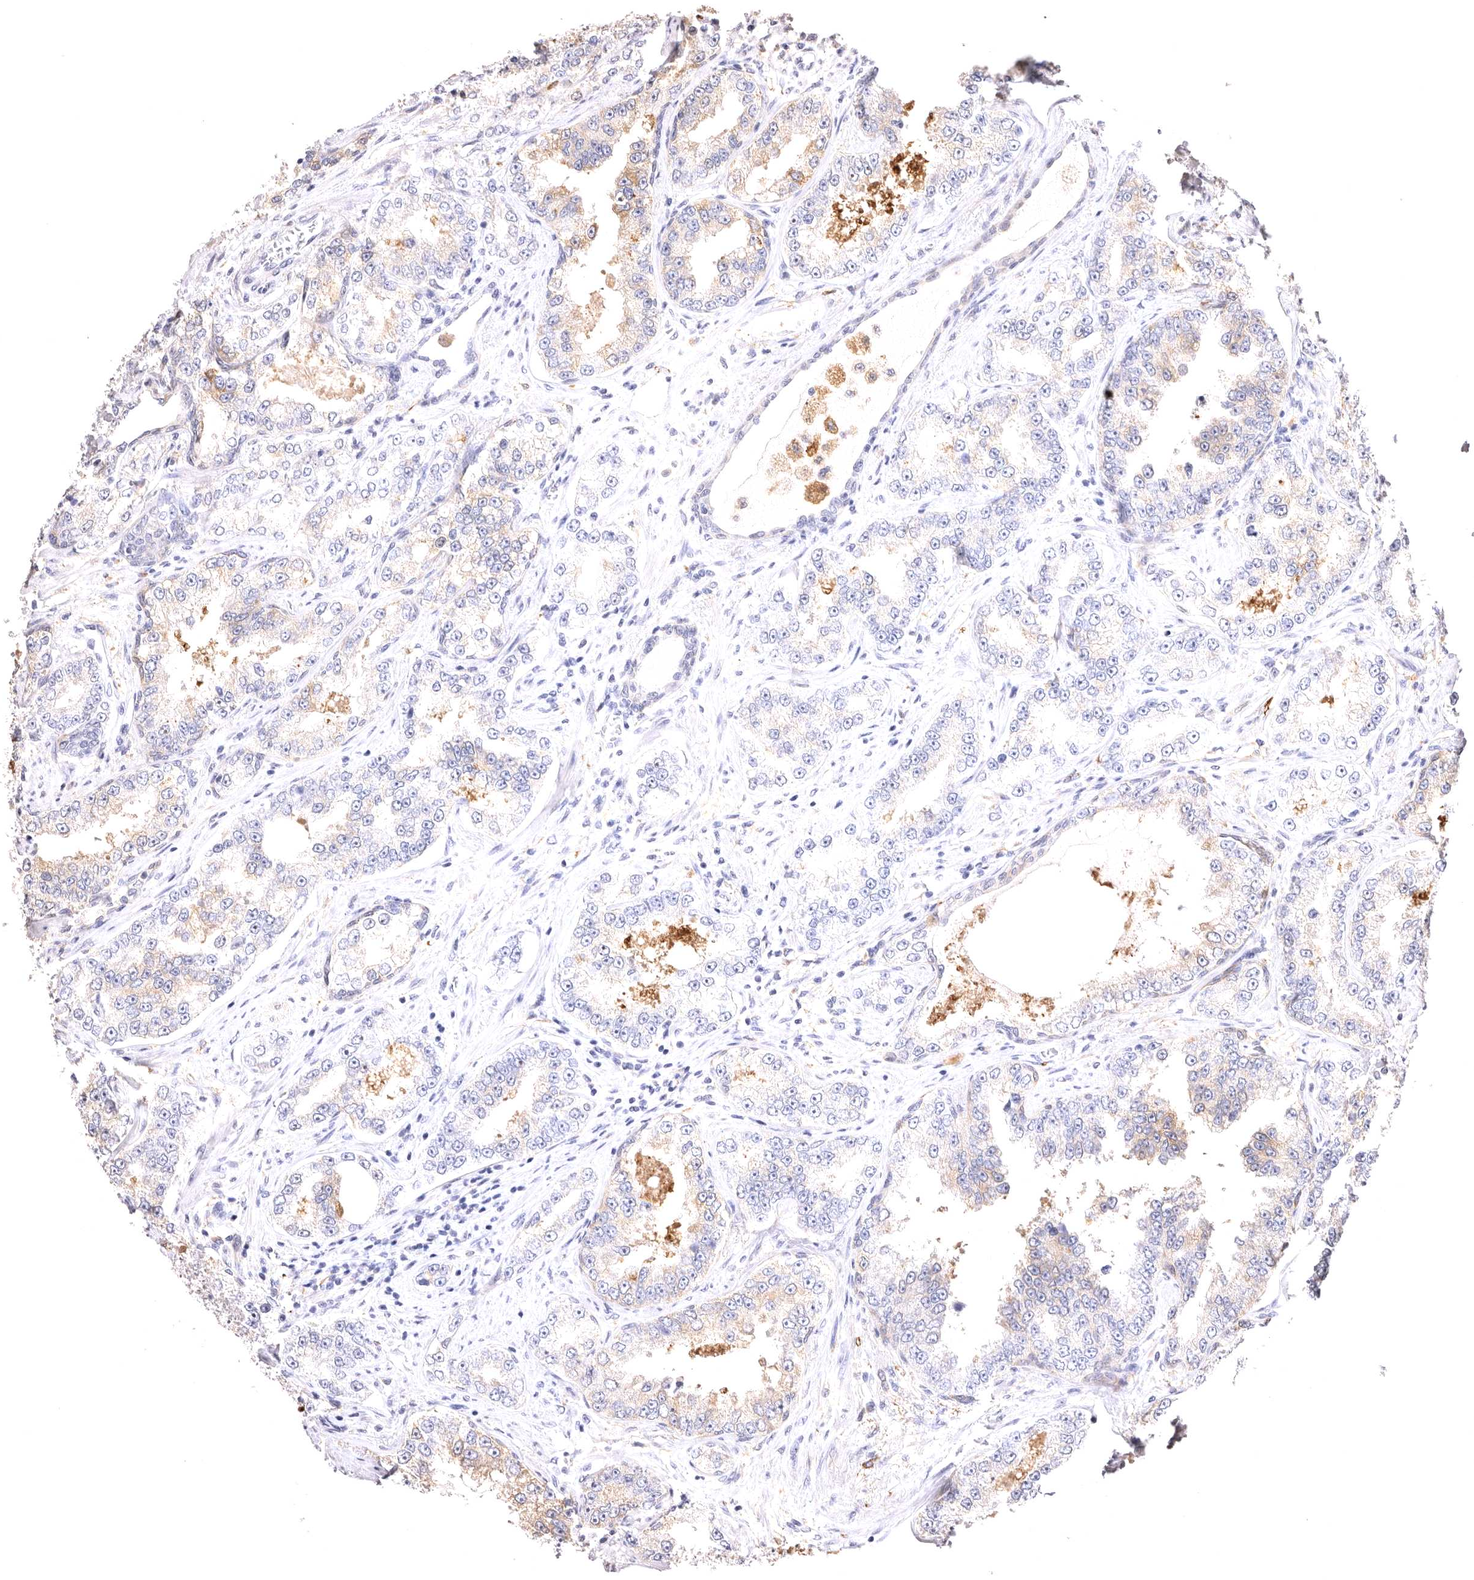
{"staining": {"intensity": "negative", "quantity": "none", "location": "none"}, "tissue": "prostate cancer", "cell_type": "Tumor cells", "image_type": "cancer", "snomed": [{"axis": "morphology", "description": "Normal tissue, NOS"}, {"axis": "morphology", "description": "Adenocarcinoma, High grade"}, {"axis": "topography", "description": "Prostate"}], "caption": "Immunohistochemical staining of human prostate adenocarcinoma (high-grade) reveals no significant expression in tumor cells.", "gene": "VPS45", "patient": {"sex": "male", "age": 83}}